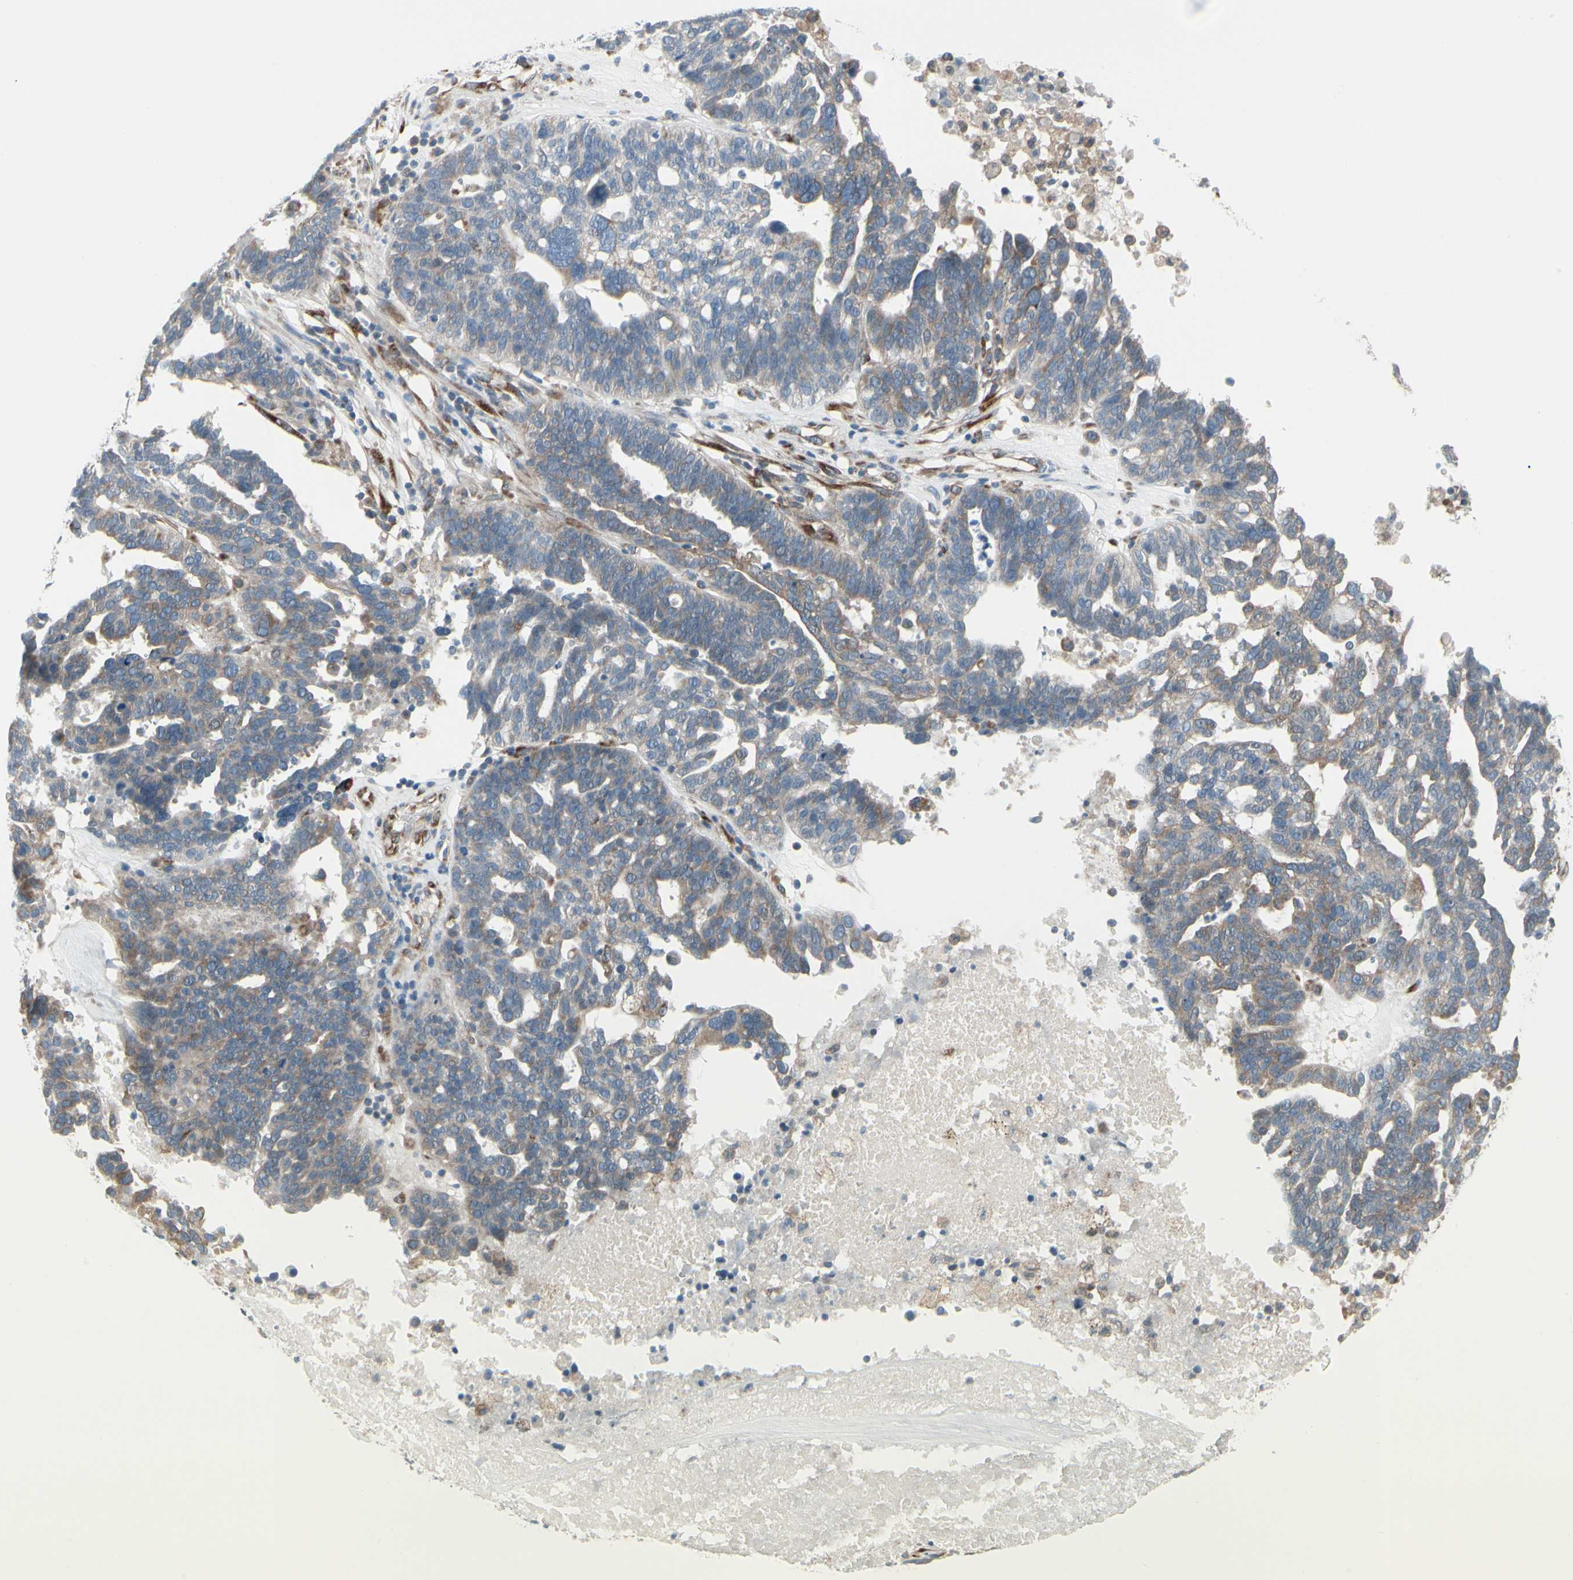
{"staining": {"intensity": "weak", "quantity": ">75%", "location": "cytoplasmic/membranous"}, "tissue": "ovarian cancer", "cell_type": "Tumor cells", "image_type": "cancer", "snomed": [{"axis": "morphology", "description": "Cystadenocarcinoma, serous, NOS"}, {"axis": "topography", "description": "Ovary"}], "caption": "IHC of human ovarian cancer (serous cystadenocarcinoma) reveals low levels of weak cytoplasmic/membranous positivity in approximately >75% of tumor cells.", "gene": "FNDC3A", "patient": {"sex": "female", "age": 59}}